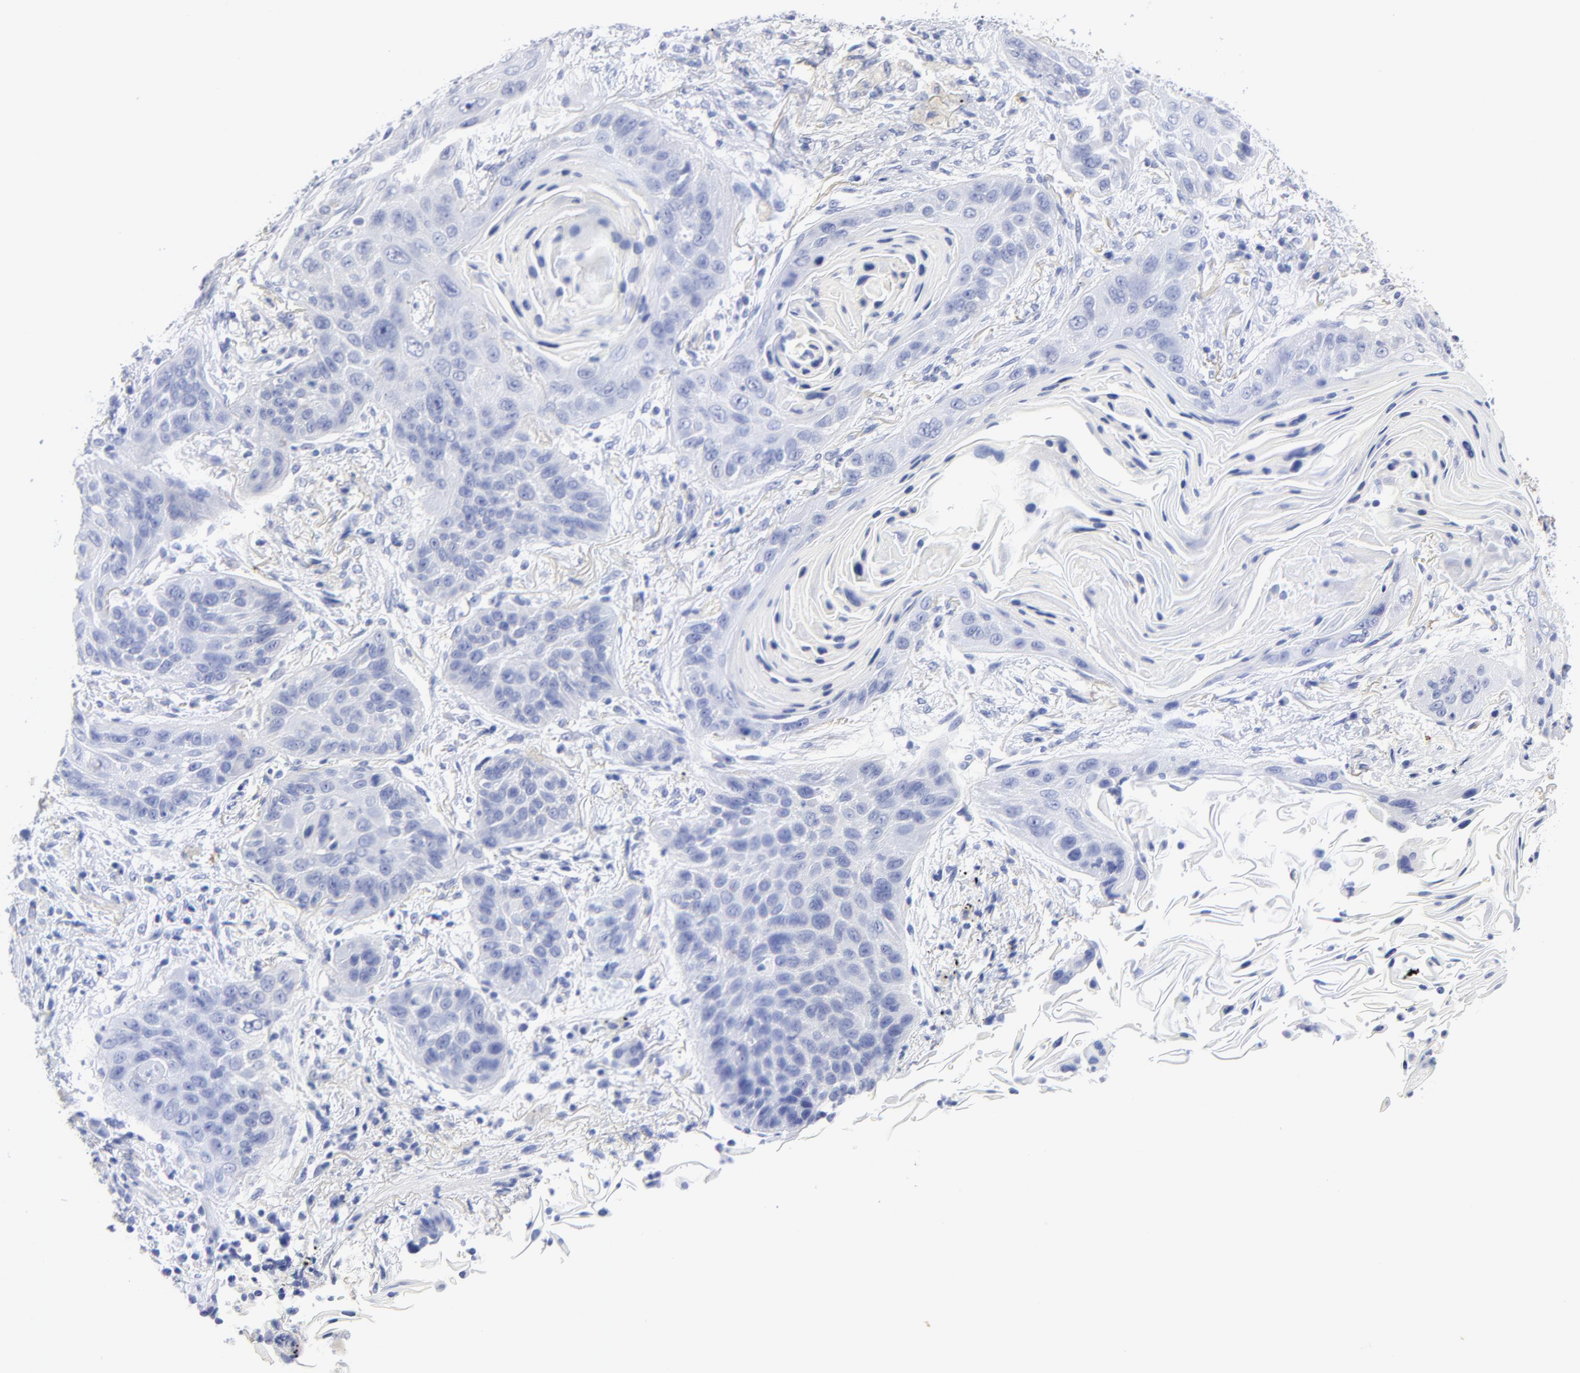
{"staining": {"intensity": "negative", "quantity": "none", "location": "none"}, "tissue": "lung cancer", "cell_type": "Tumor cells", "image_type": "cancer", "snomed": [{"axis": "morphology", "description": "Squamous cell carcinoma, NOS"}, {"axis": "topography", "description": "Lung"}], "caption": "This is an IHC histopathology image of human lung cancer. There is no positivity in tumor cells.", "gene": "ACY1", "patient": {"sex": "female", "age": 67}}